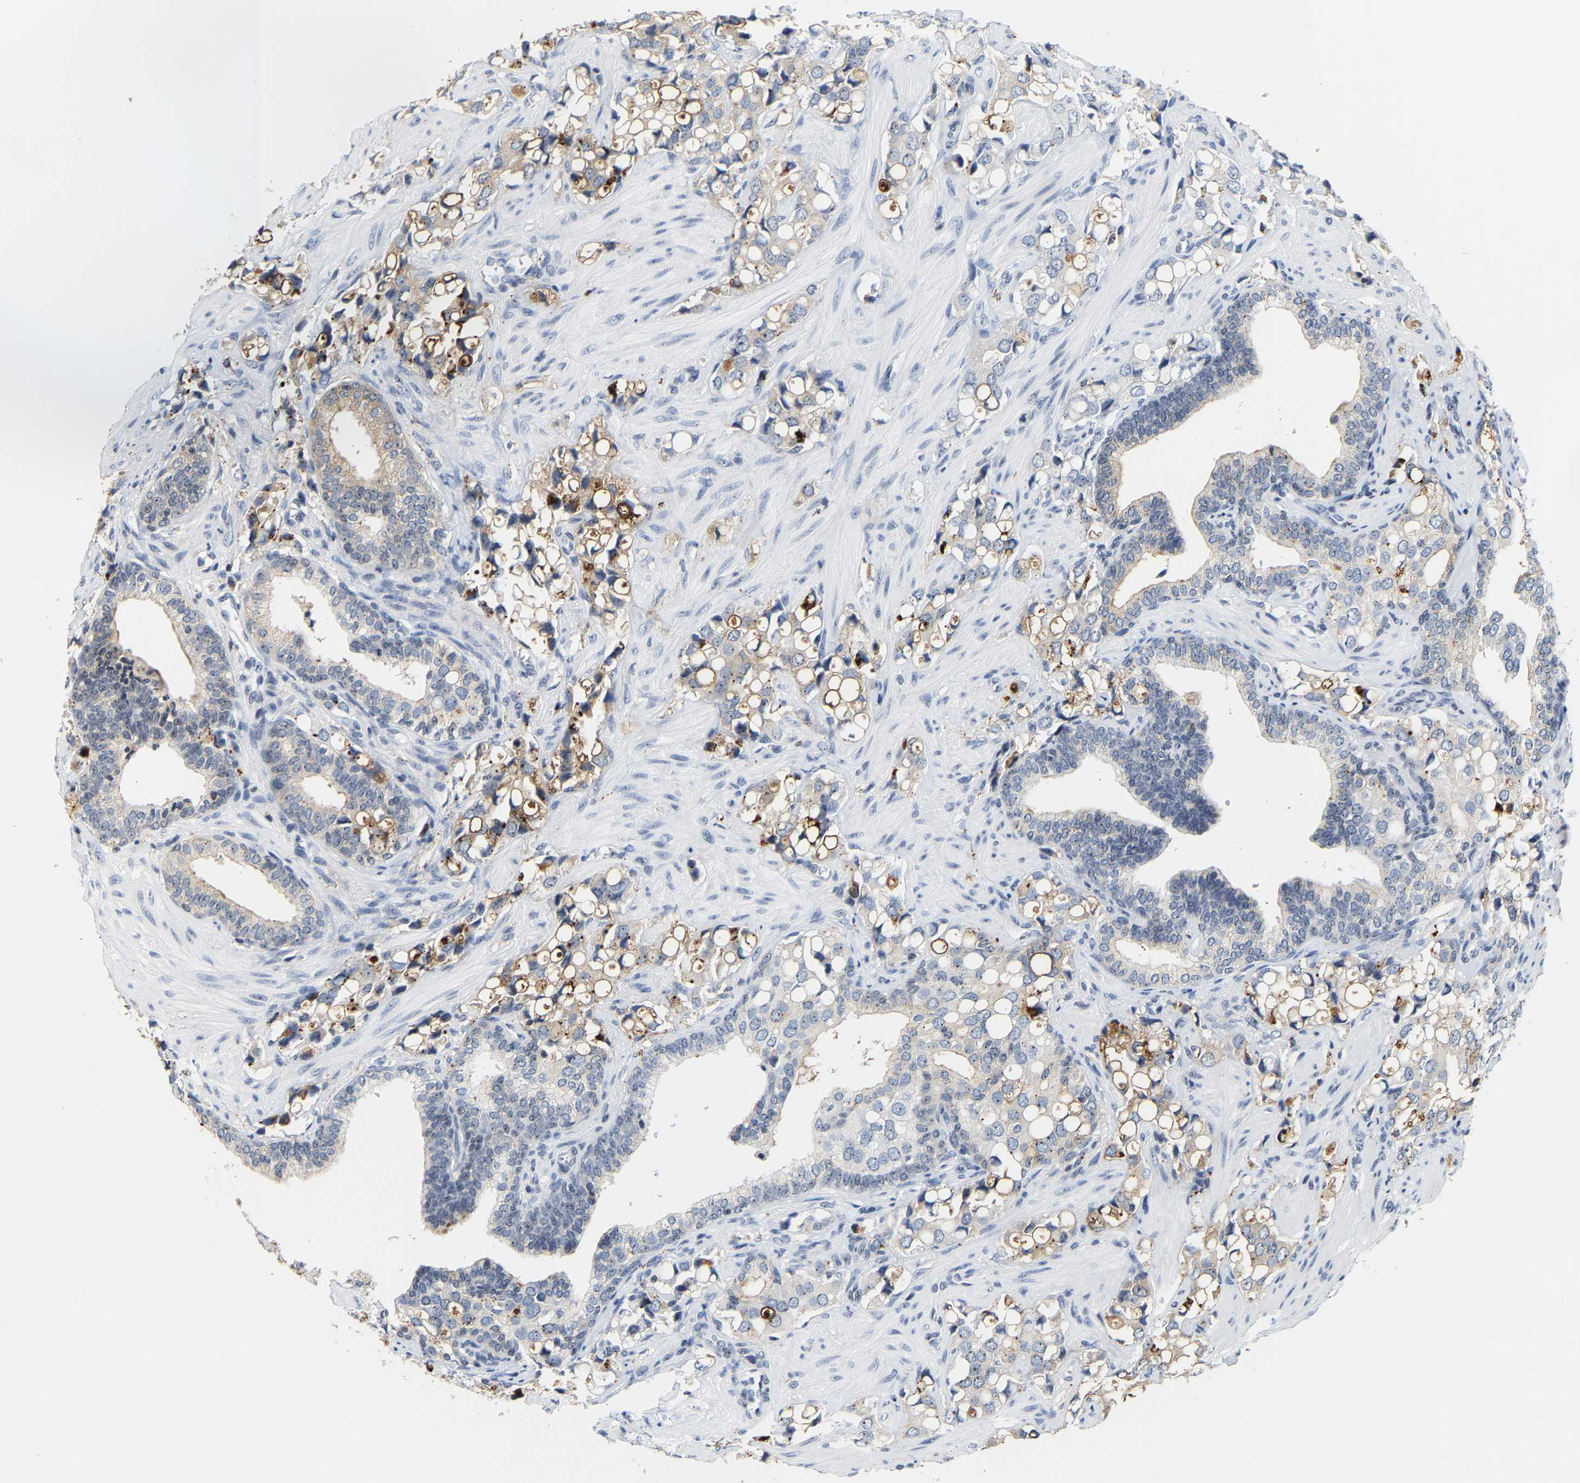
{"staining": {"intensity": "moderate", "quantity": "<25%", "location": "cytoplasmic/membranous"}, "tissue": "prostate cancer", "cell_type": "Tumor cells", "image_type": "cancer", "snomed": [{"axis": "morphology", "description": "Adenocarcinoma, High grade"}, {"axis": "topography", "description": "Prostate"}], "caption": "IHC of prostate cancer shows low levels of moderate cytoplasmic/membranous expression in about <25% of tumor cells. (brown staining indicates protein expression, while blue staining denotes nuclei).", "gene": "NOP58", "patient": {"sex": "male", "age": 52}}